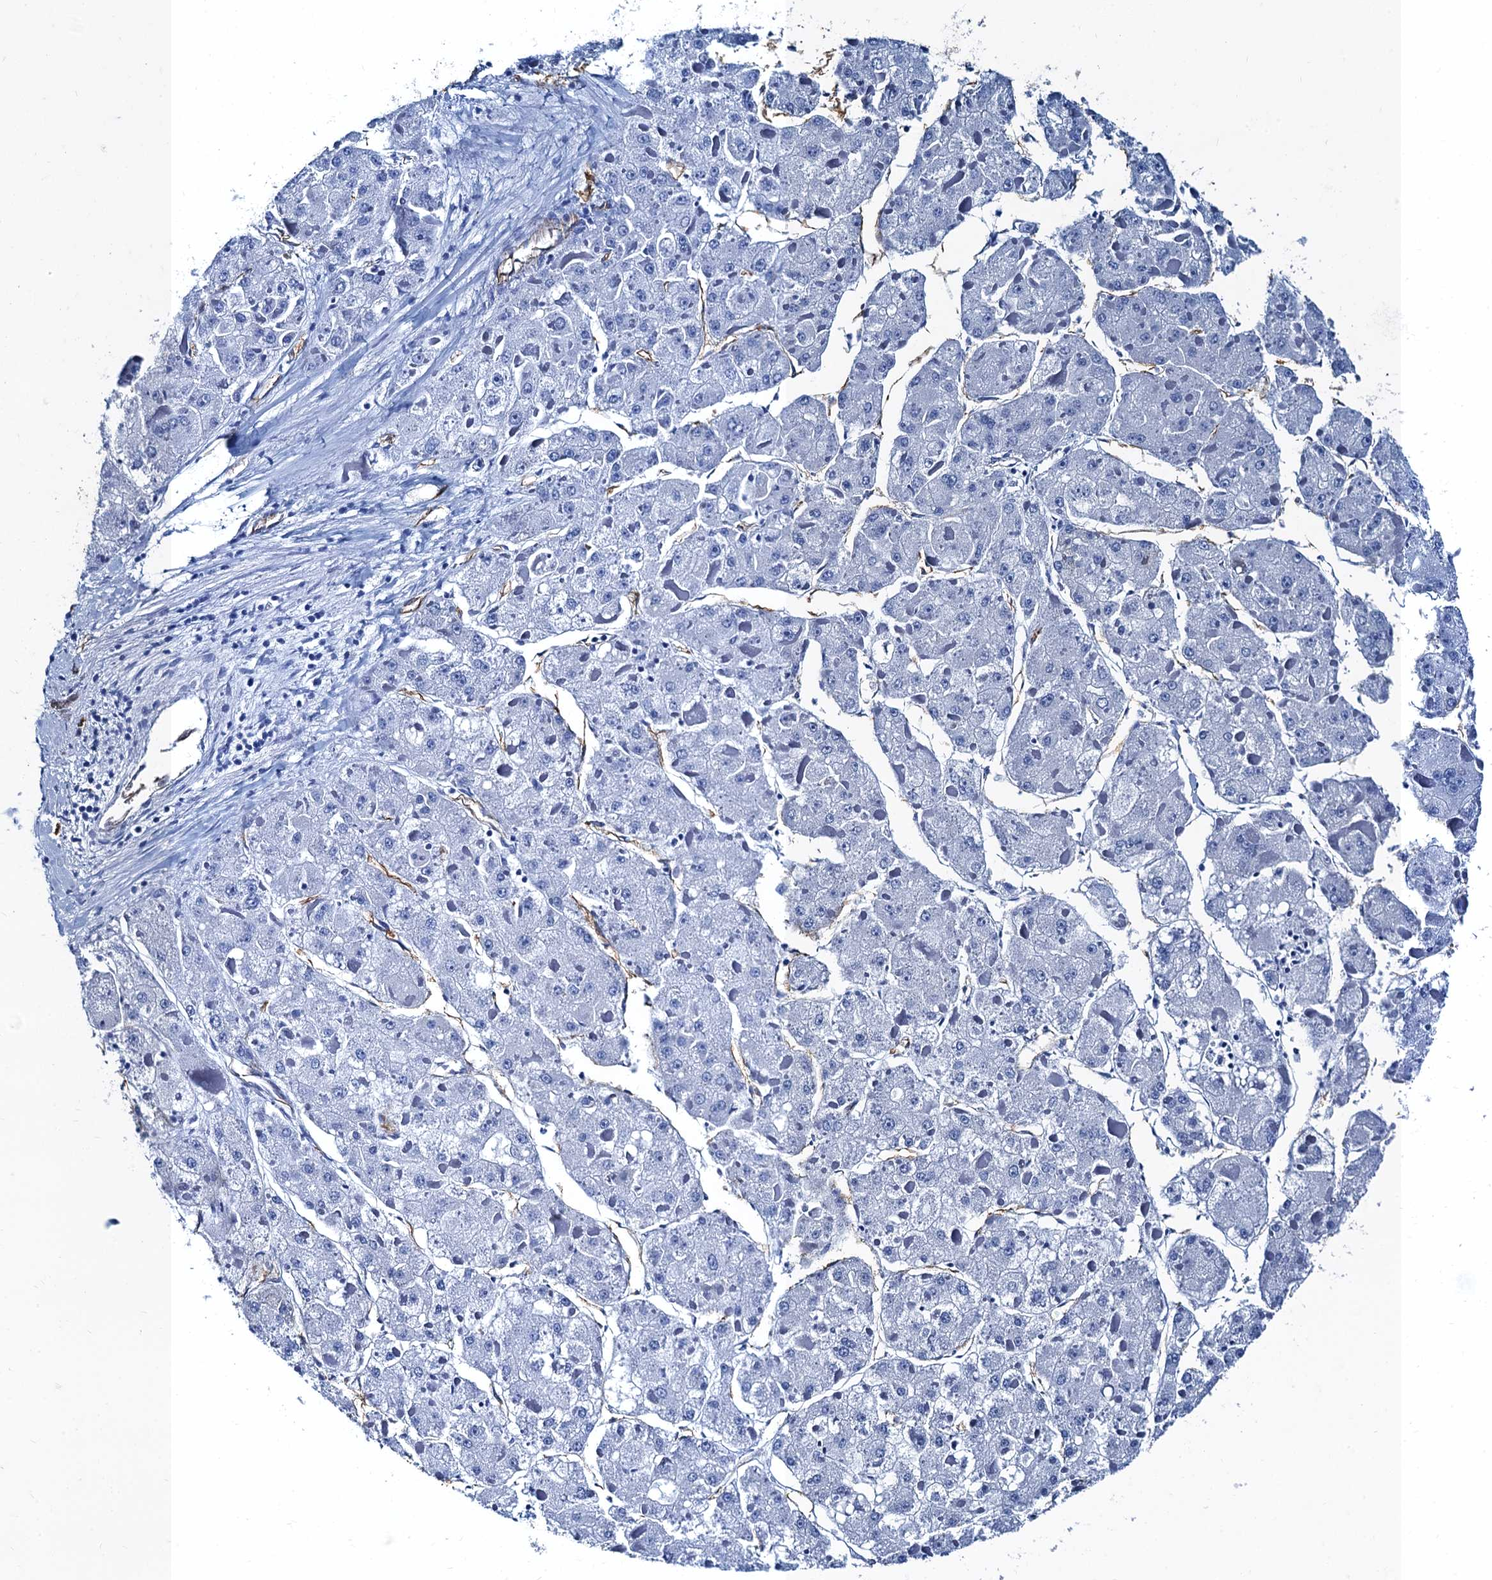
{"staining": {"intensity": "negative", "quantity": "none", "location": "none"}, "tissue": "liver cancer", "cell_type": "Tumor cells", "image_type": "cancer", "snomed": [{"axis": "morphology", "description": "Carcinoma, Hepatocellular, NOS"}, {"axis": "topography", "description": "Liver"}], "caption": "Liver hepatocellular carcinoma was stained to show a protein in brown. There is no significant positivity in tumor cells.", "gene": "CAVIN2", "patient": {"sex": "female", "age": 73}}